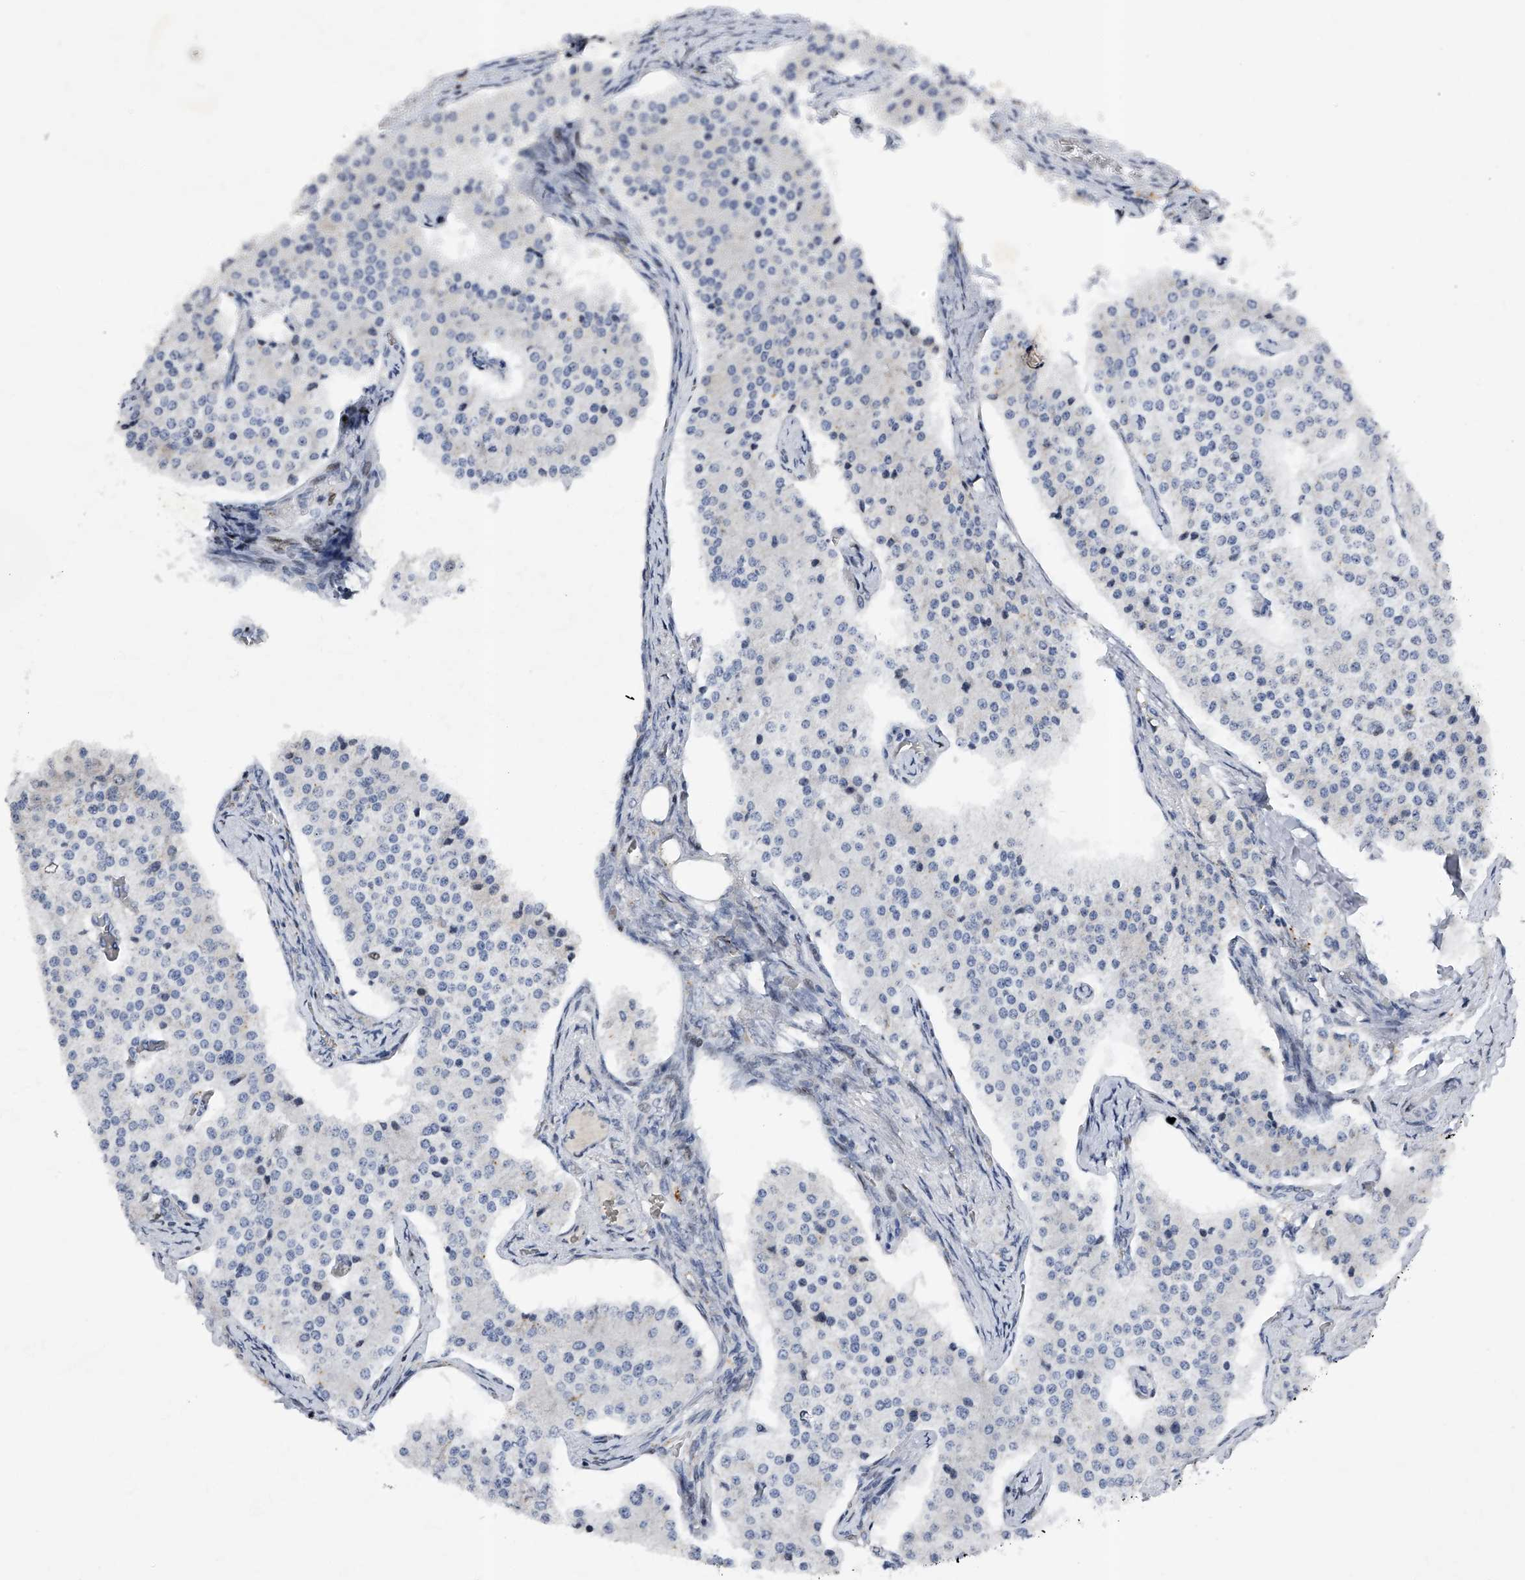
{"staining": {"intensity": "negative", "quantity": "none", "location": "none"}, "tissue": "carcinoid", "cell_type": "Tumor cells", "image_type": "cancer", "snomed": [{"axis": "morphology", "description": "Carcinoid, malignant, NOS"}, {"axis": "topography", "description": "Colon"}], "caption": "The IHC histopathology image has no significant staining in tumor cells of carcinoid (malignant) tissue.", "gene": "RWDD2A", "patient": {"sex": "female", "age": 52}}